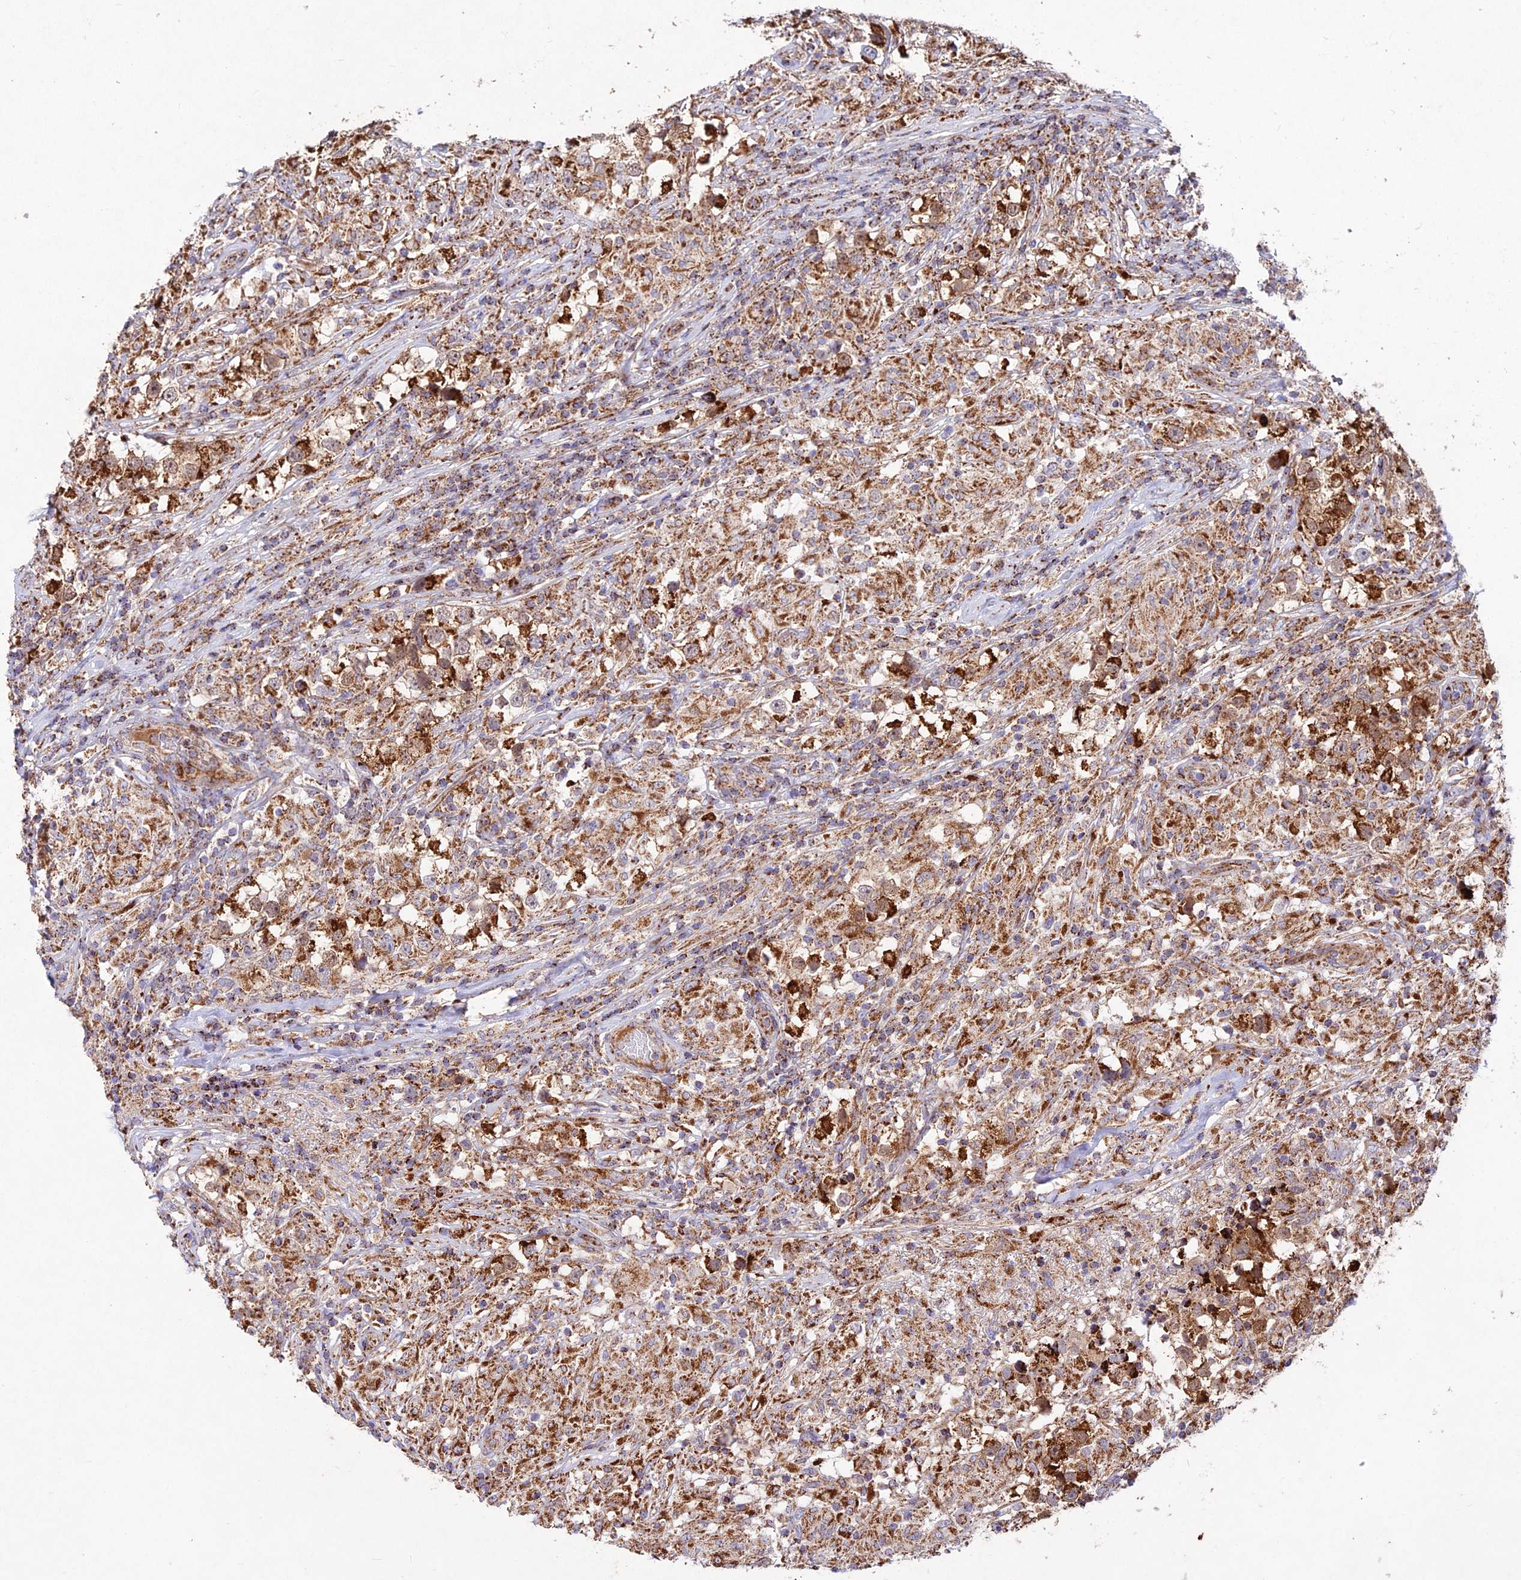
{"staining": {"intensity": "moderate", "quantity": ">75%", "location": "cytoplasmic/membranous"}, "tissue": "testis cancer", "cell_type": "Tumor cells", "image_type": "cancer", "snomed": [{"axis": "morphology", "description": "Seminoma, NOS"}, {"axis": "topography", "description": "Testis"}], "caption": "Immunohistochemical staining of testis cancer shows medium levels of moderate cytoplasmic/membranous staining in approximately >75% of tumor cells.", "gene": "KHDC3L", "patient": {"sex": "male", "age": 46}}